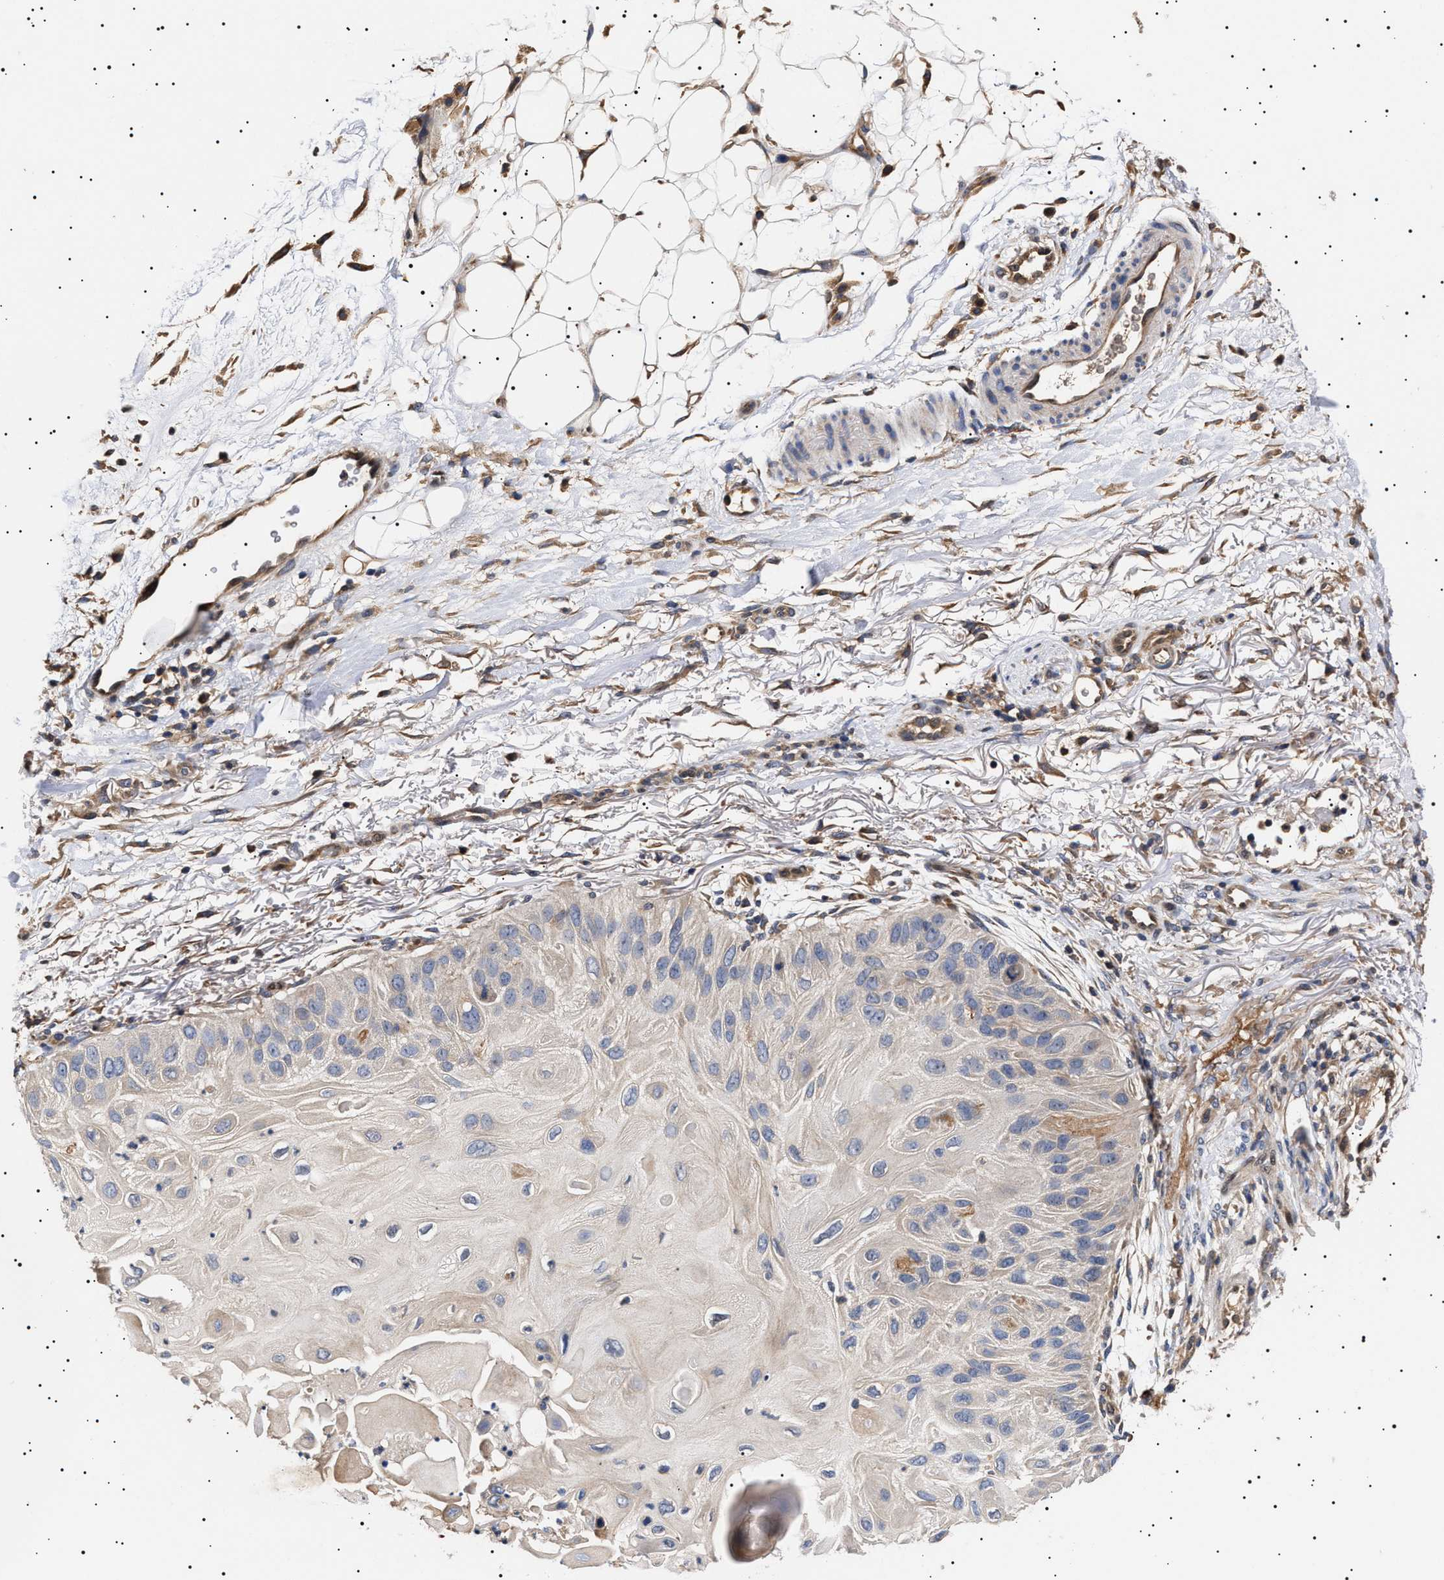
{"staining": {"intensity": "negative", "quantity": "none", "location": "none"}, "tissue": "skin cancer", "cell_type": "Tumor cells", "image_type": "cancer", "snomed": [{"axis": "morphology", "description": "Squamous cell carcinoma, NOS"}, {"axis": "topography", "description": "Skin"}], "caption": "This is an immunohistochemistry (IHC) histopathology image of human skin cancer. There is no positivity in tumor cells.", "gene": "KRBA1", "patient": {"sex": "female", "age": 77}}